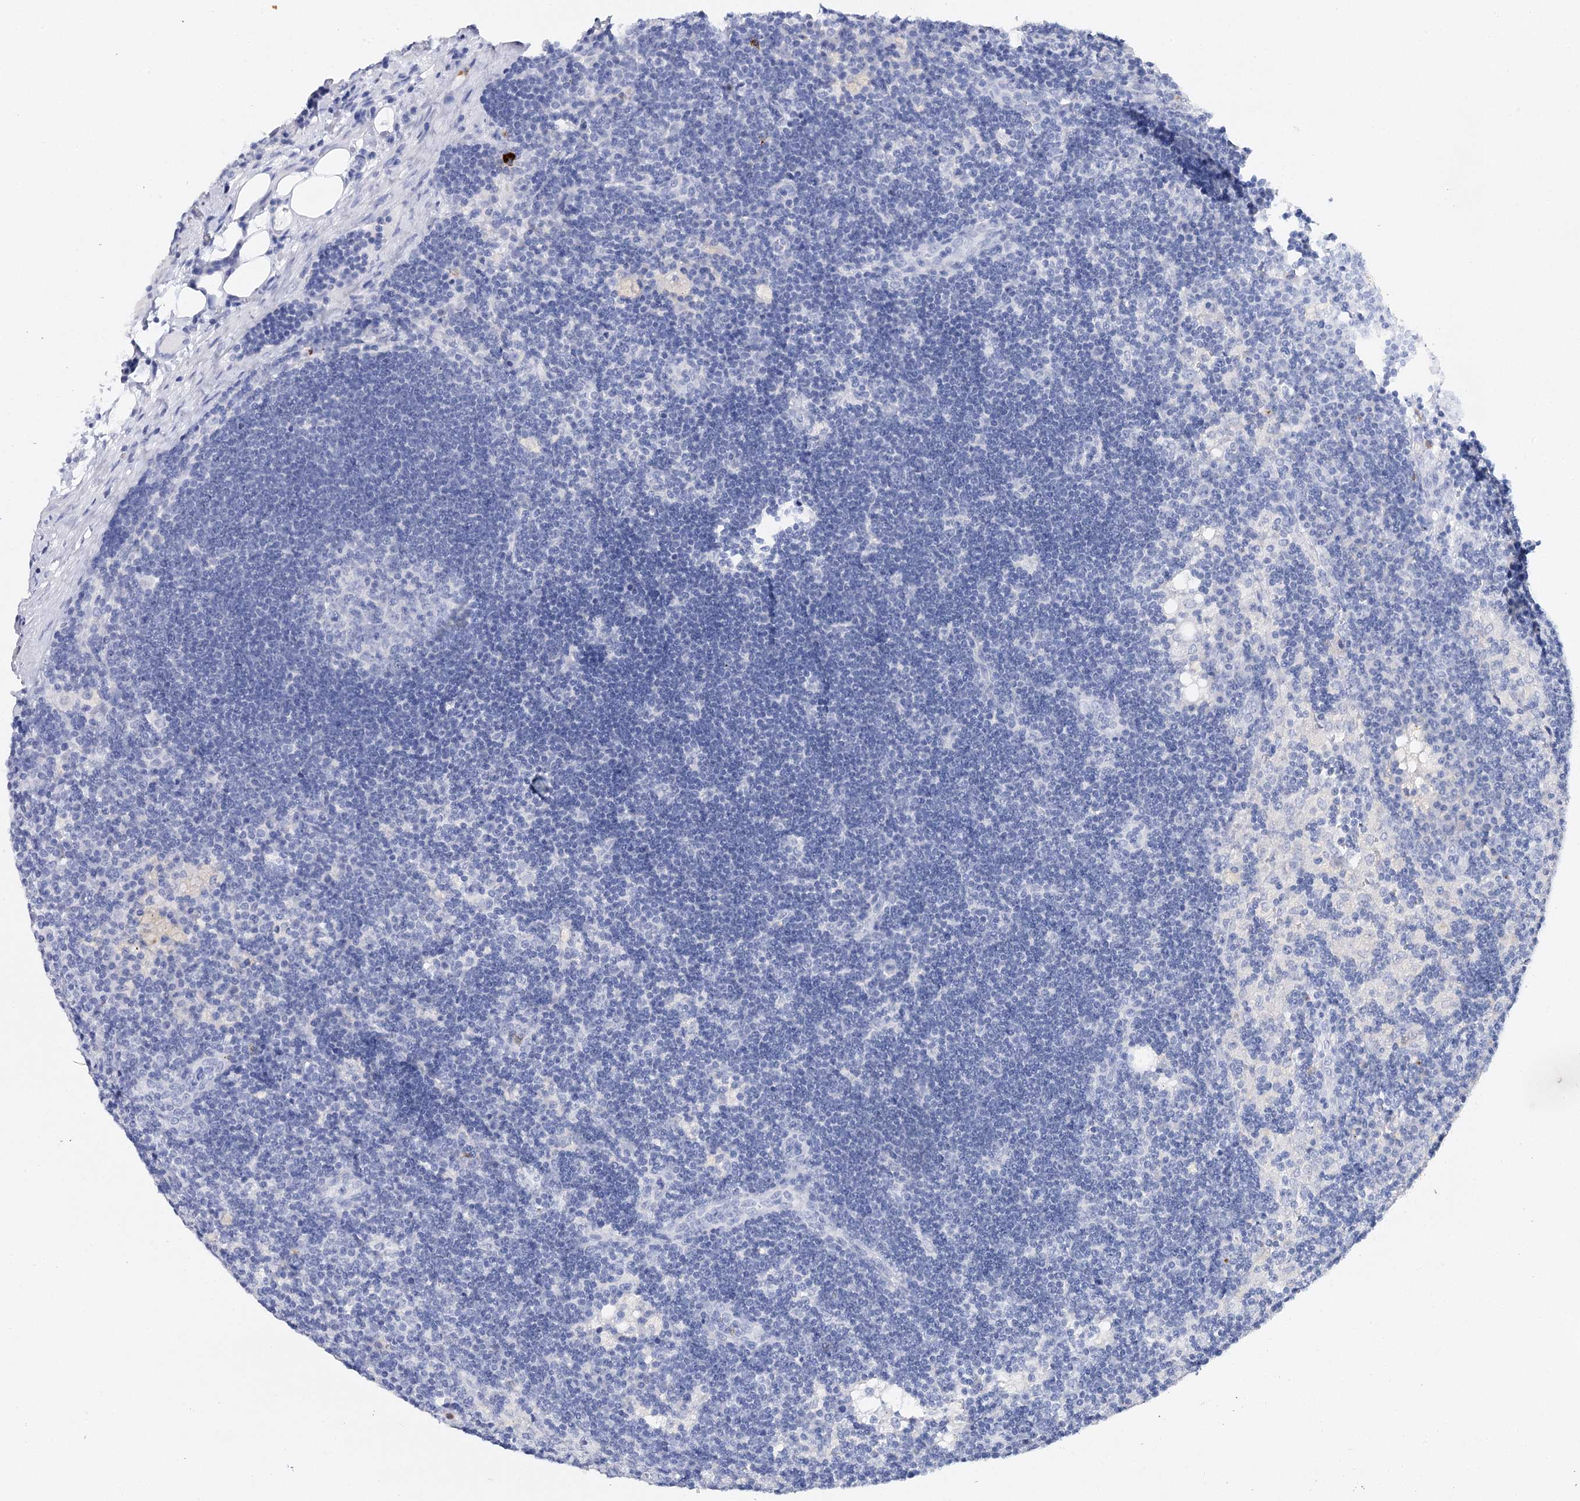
{"staining": {"intensity": "negative", "quantity": "none", "location": "none"}, "tissue": "lymph node", "cell_type": "Germinal center cells", "image_type": "normal", "snomed": [{"axis": "morphology", "description": "Normal tissue, NOS"}, {"axis": "topography", "description": "Lymph node"}], "caption": "A photomicrograph of lymph node stained for a protein displays no brown staining in germinal center cells. (DAB immunohistochemistry visualized using brightfield microscopy, high magnification).", "gene": "CEACAM8", "patient": {"sex": "male", "age": 24}}